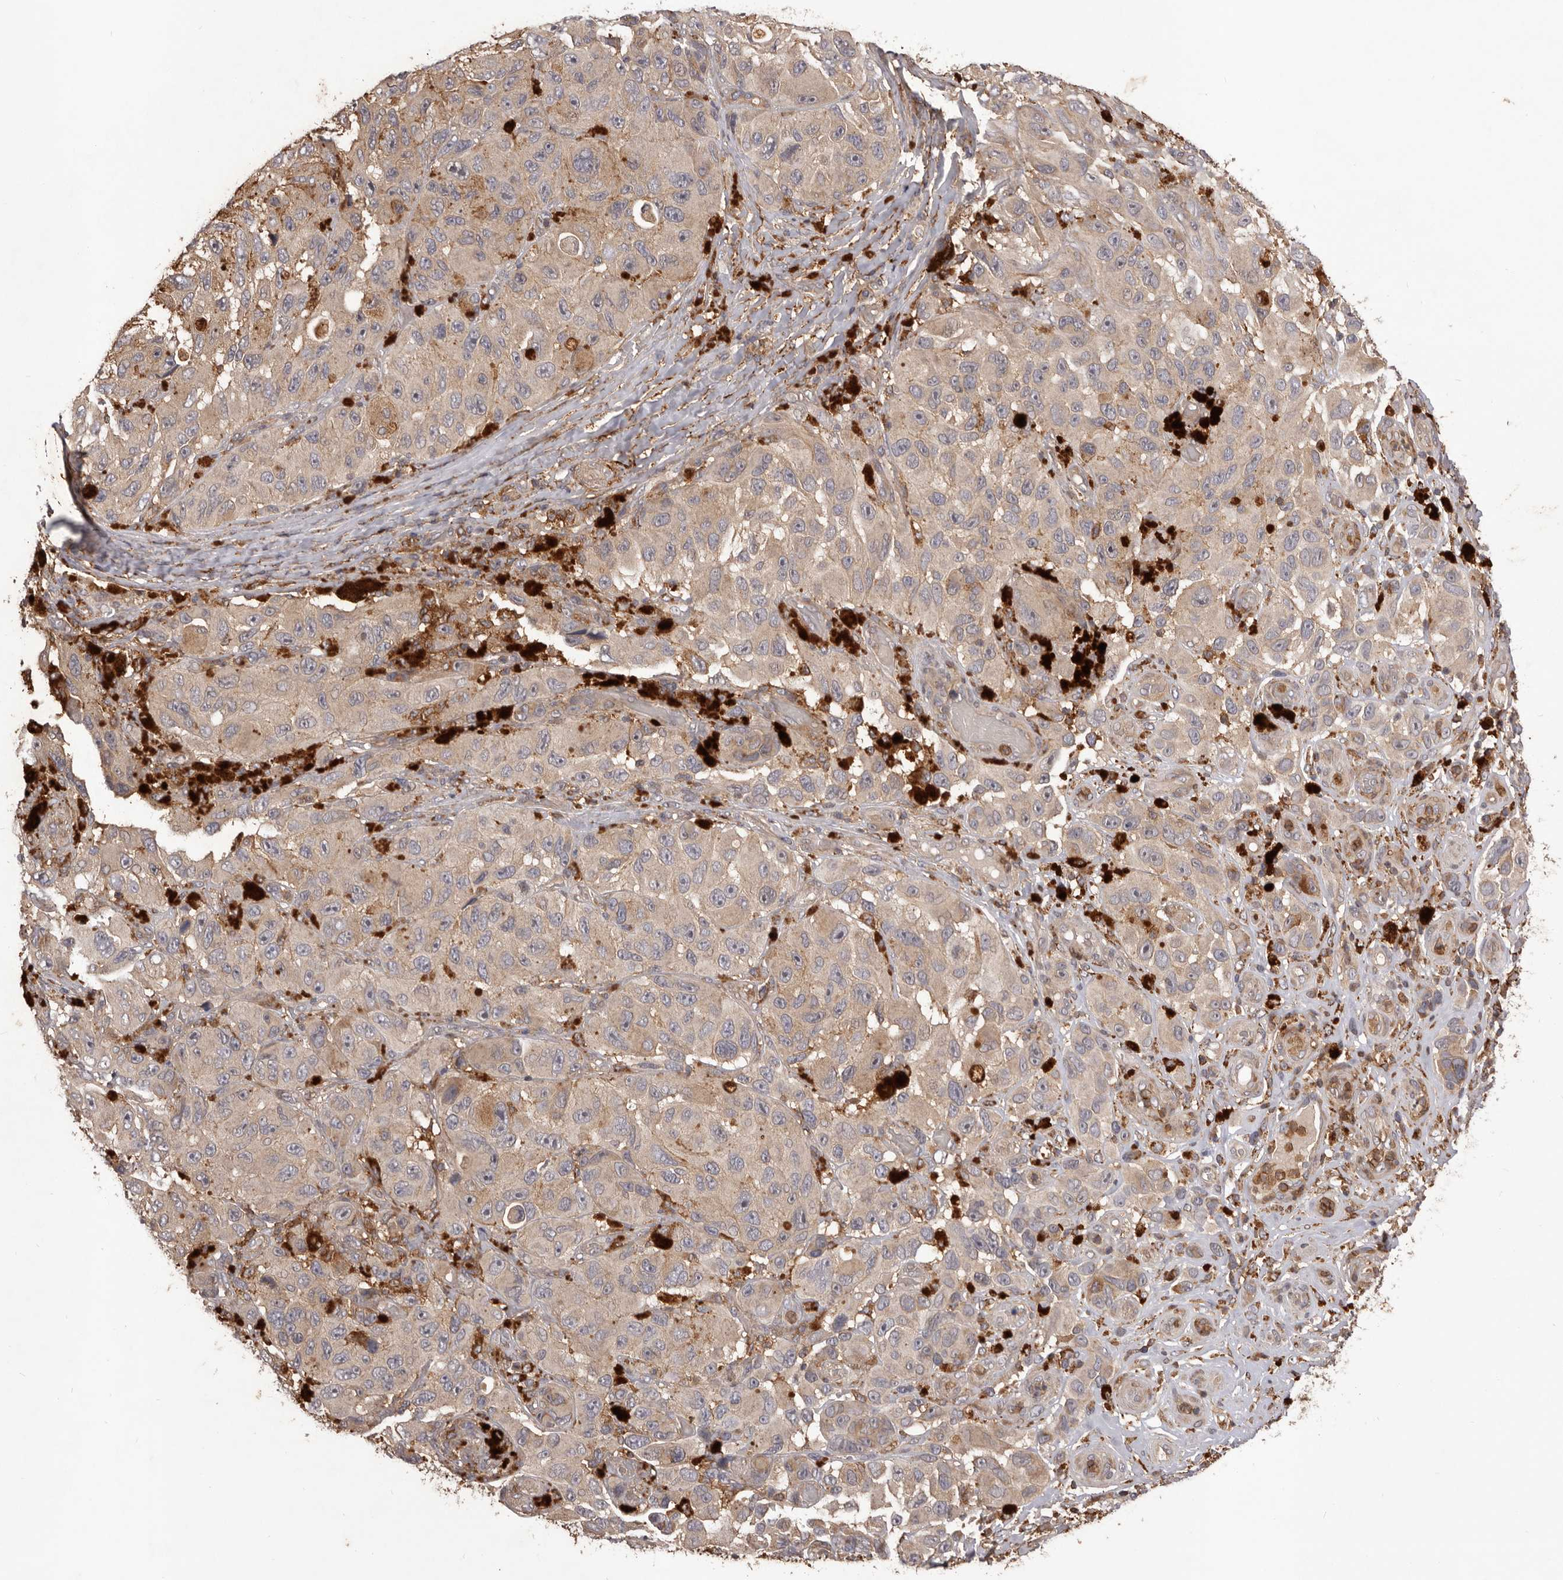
{"staining": {"intensity": "weak", "quantity": ">75%", "location": "cytoplasmic/membranous"}, "tissue": "melanoma", "cell_type": "Tumor cells", "image_type": "cancer", "snomed": [{"axis": "morphology", "description": "Malignant melanoma, NOS"}, {"axis": "topography", "description": "Skin"}], "caption": "Protein staining reveals weak cytoplasmic/membranous staining in about >75% of tumor cells in melanoma. The staining is performed using DAB (3,3'-diaminobenzidine) brown chromogen to label protein expression. The nuclei are counter-stained blue using hematoxylin.", "gene": "GLIPR2", "patient": {"sex": "female", "age": 73}}